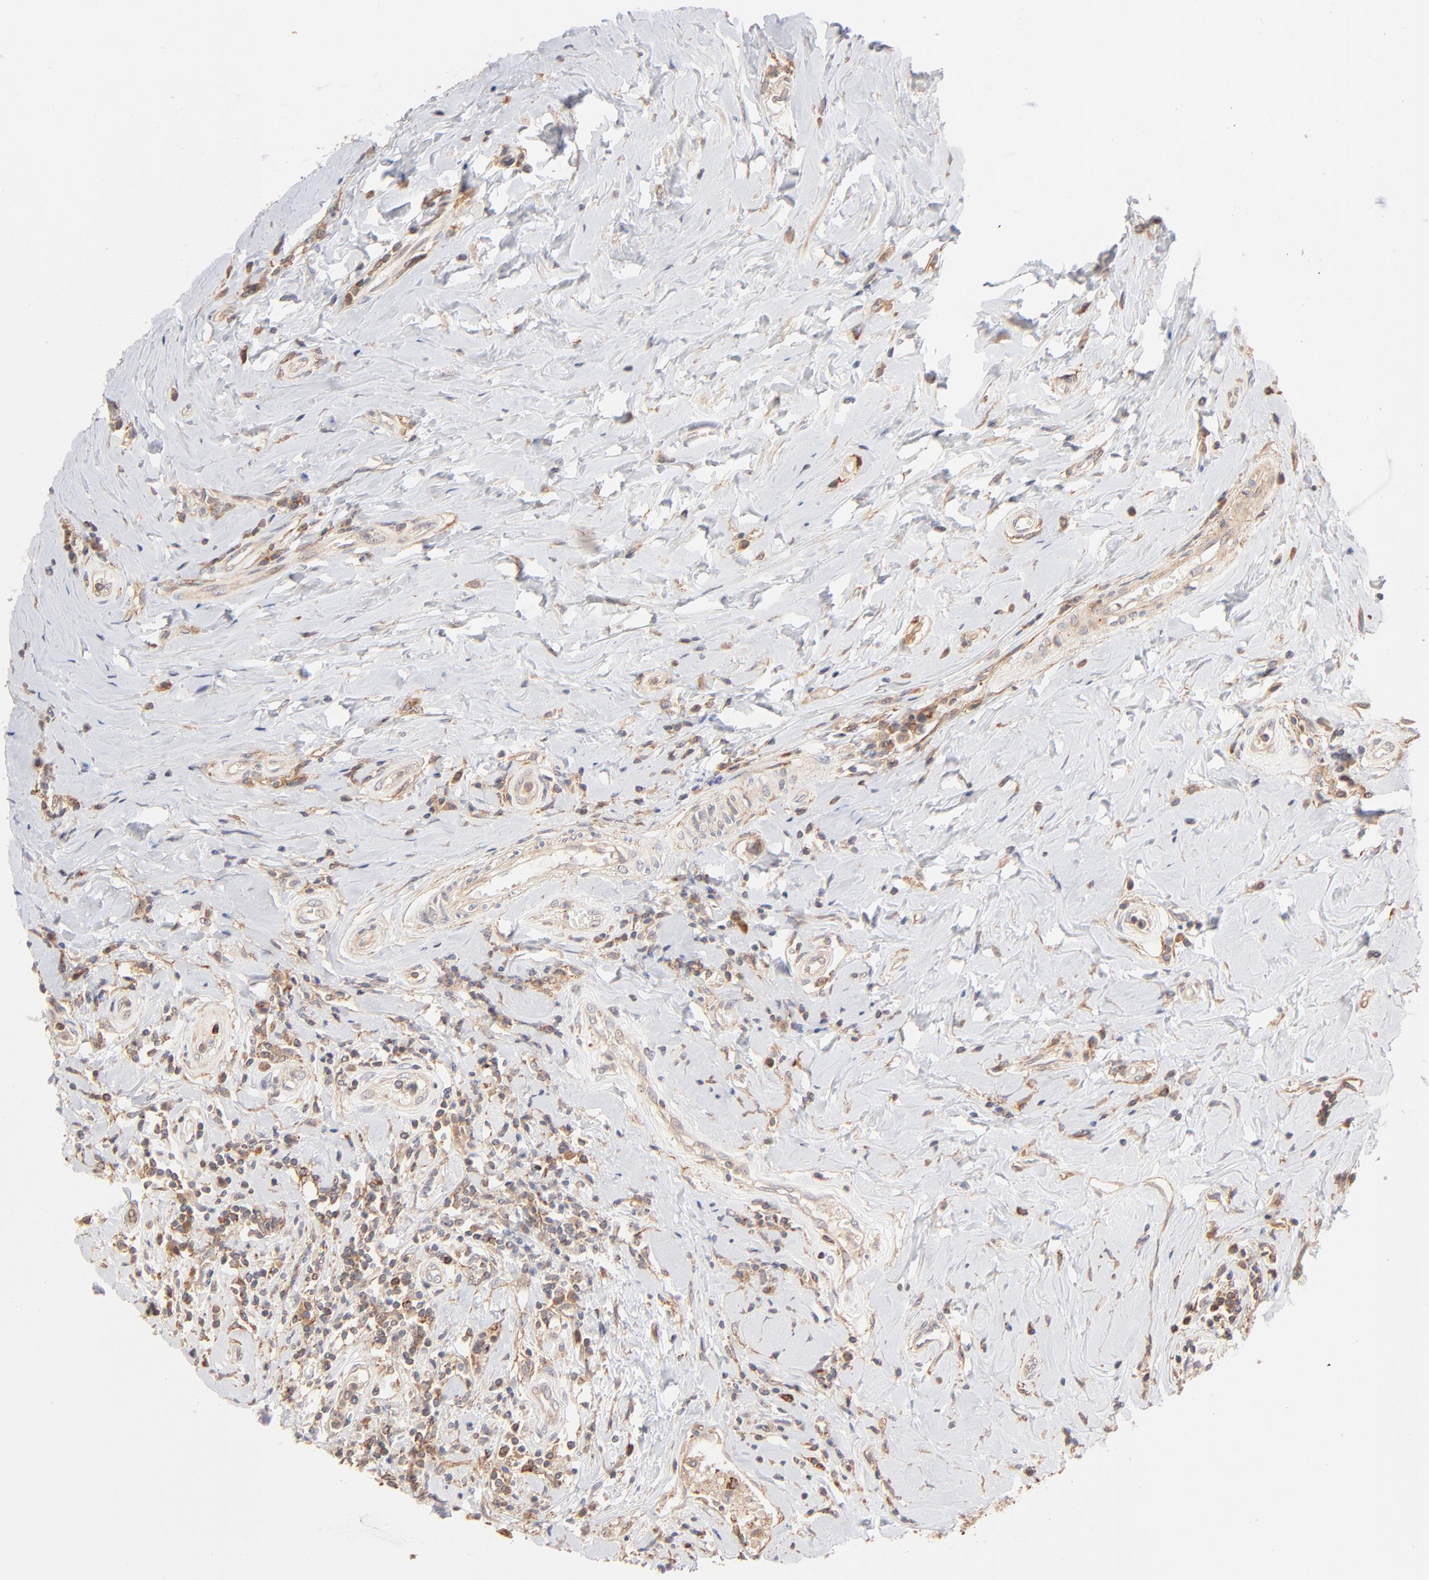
{"staining": {"intensity": "moderate", "quantity": ">75%", "location": "cytoplasmic/membranous"}, "tissue": "breast cancer", "cell_type": "Tumor cells", "image_type": "cancer", "snomed": [{"axis": "morphology", "description": "Duct carcinoma"}, {"axis": "topography", "description": "Breast"}], "caption": "Immunohistochemistry (IHC) photomicrograph of neoplastic tissue: breast cancer (infiltrating ductal carcinoma) stained using immunohistochemistry exhibits medium levels of moderate protein expression localized specifically in the cytoplasmic/membranous of tumor cells, appearing as a cytoplasmic/membranous brown color.", "gene": "CSPG4", "patient": {"sex": "female", "age": 27}}